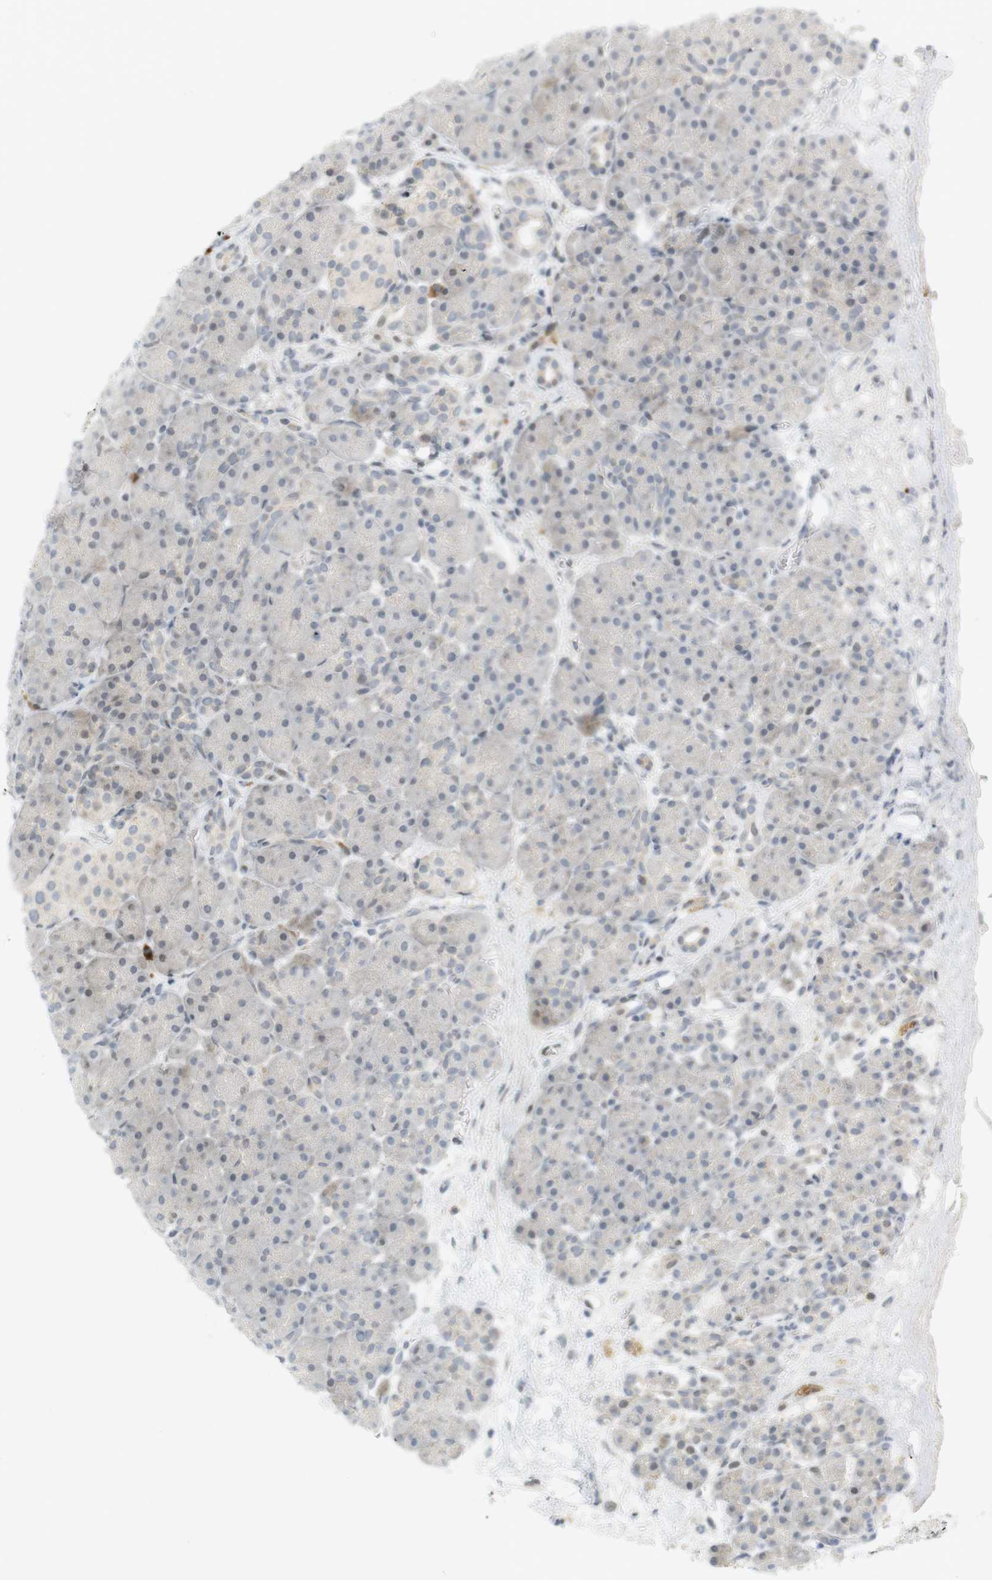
{"staining": {"intensity": "moderate", "quantity": "<25%", "location": "cytoplasmic/membranous,nuclear"}, "tissue": "pancreas", "cell_type": "Exocrine glandular cells", "image_type": "normal", "snomed": [{"axis": "morphology", "description": "Normal tissue, NOS"}, {"axis": "topography", "description": "Pancreas"}], "caption": "The image shows staining of unremarkable pancreas, revealing moderate cytoplasmic/membranous,nuclear protein staining (brown color) within exocrine glandular cells.", "gene": "DMC1", "patient": {"sex": "male", "age": 66}}